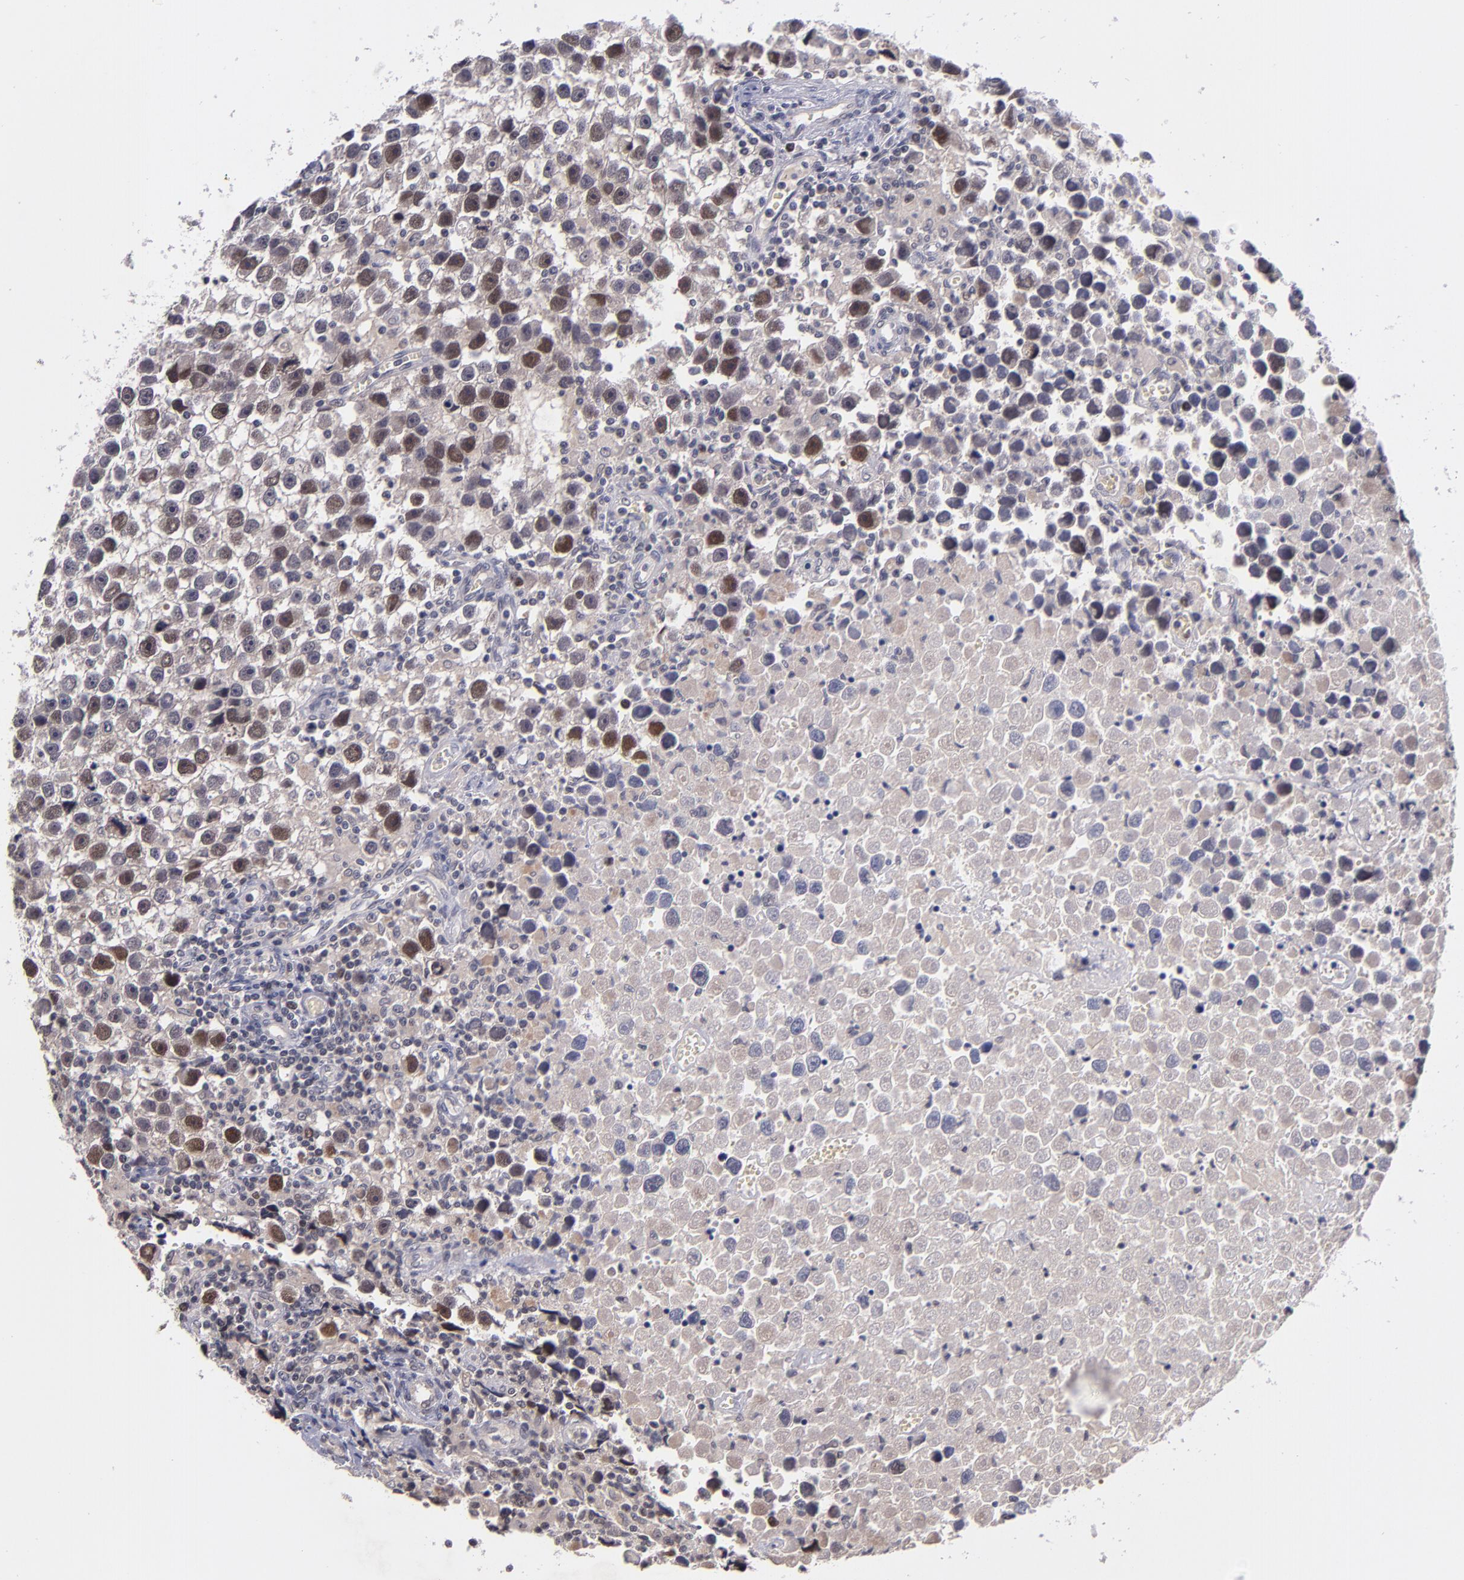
{"staining": {"intensity": "strong", "quantity": "25%-75%", "location": "nuclear"}, "tissue": "testis cancer", "cell_type": "Tumor cells", "image_type": "cancer", "snomed": [{"axis": "morphology", "description": "Seminoma, NOS"}, {"axis": "topography", "description": "Testis"}], "caption": "Immunohistochemistry (IHC) of human testis cancer demonstrates high levels of strong nuclear expression in about 25%-75% of tumor cells.", "gene": "CDC7", "patient": {"sex": "male", "age": 43}}